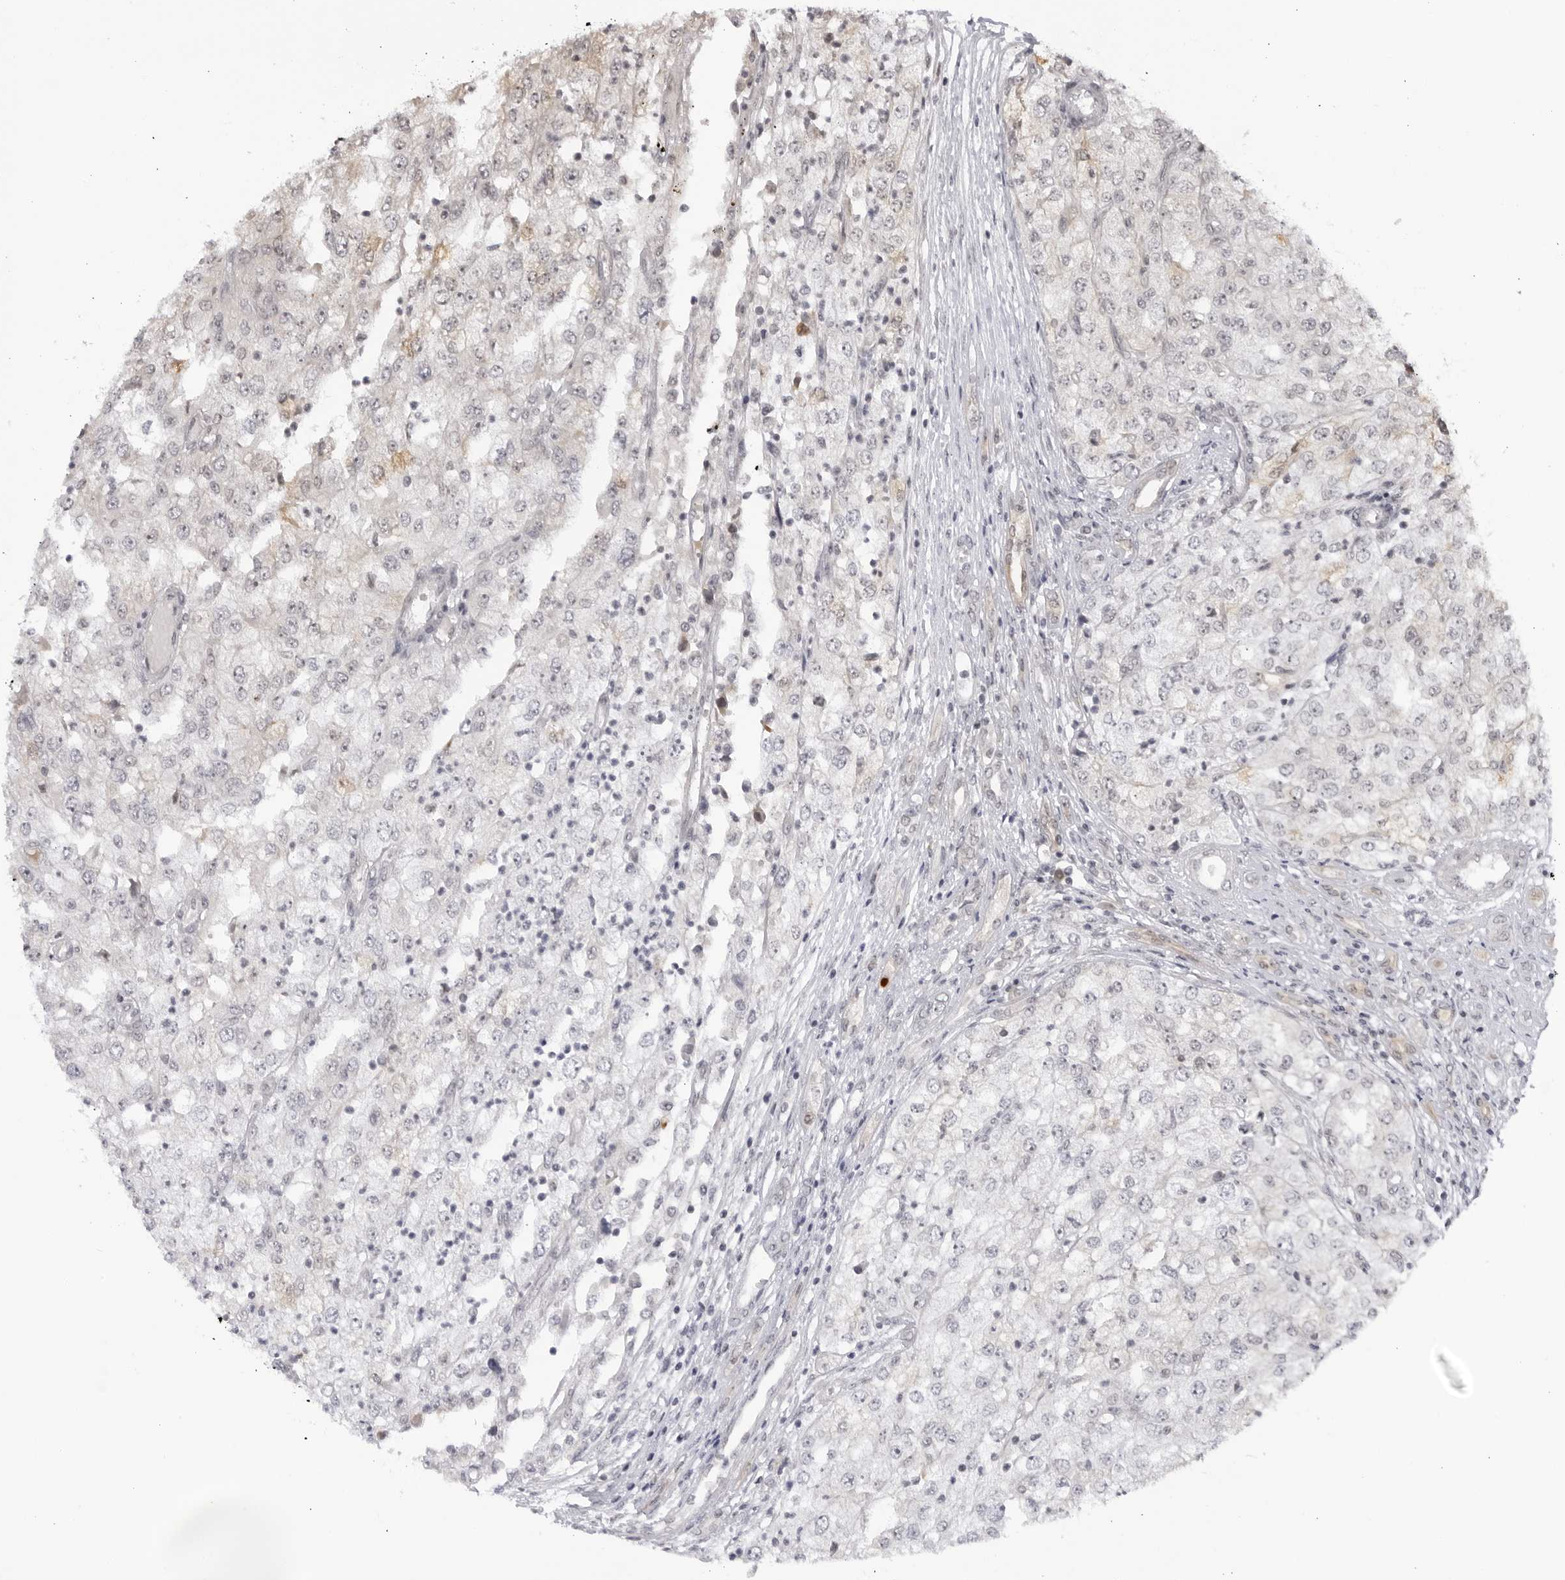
{"staining": {"intensity": "negative", "quantity": "none", "location": "none"}, "tissue": "renal cancer", "cell_type": "Tumor cells", "image_type": "cancer", "snomed": [{"axis": "morphology", "description": "Adenocarcinoma, NOS"}, {"axis": "topography", "description": "Kidney"}], "caption": "Tumor cells are negative for protein expression in human renal adenocarcinoma.", "gene": "RASGEF1C", "patient": {"sex": "female", "age": 54}}